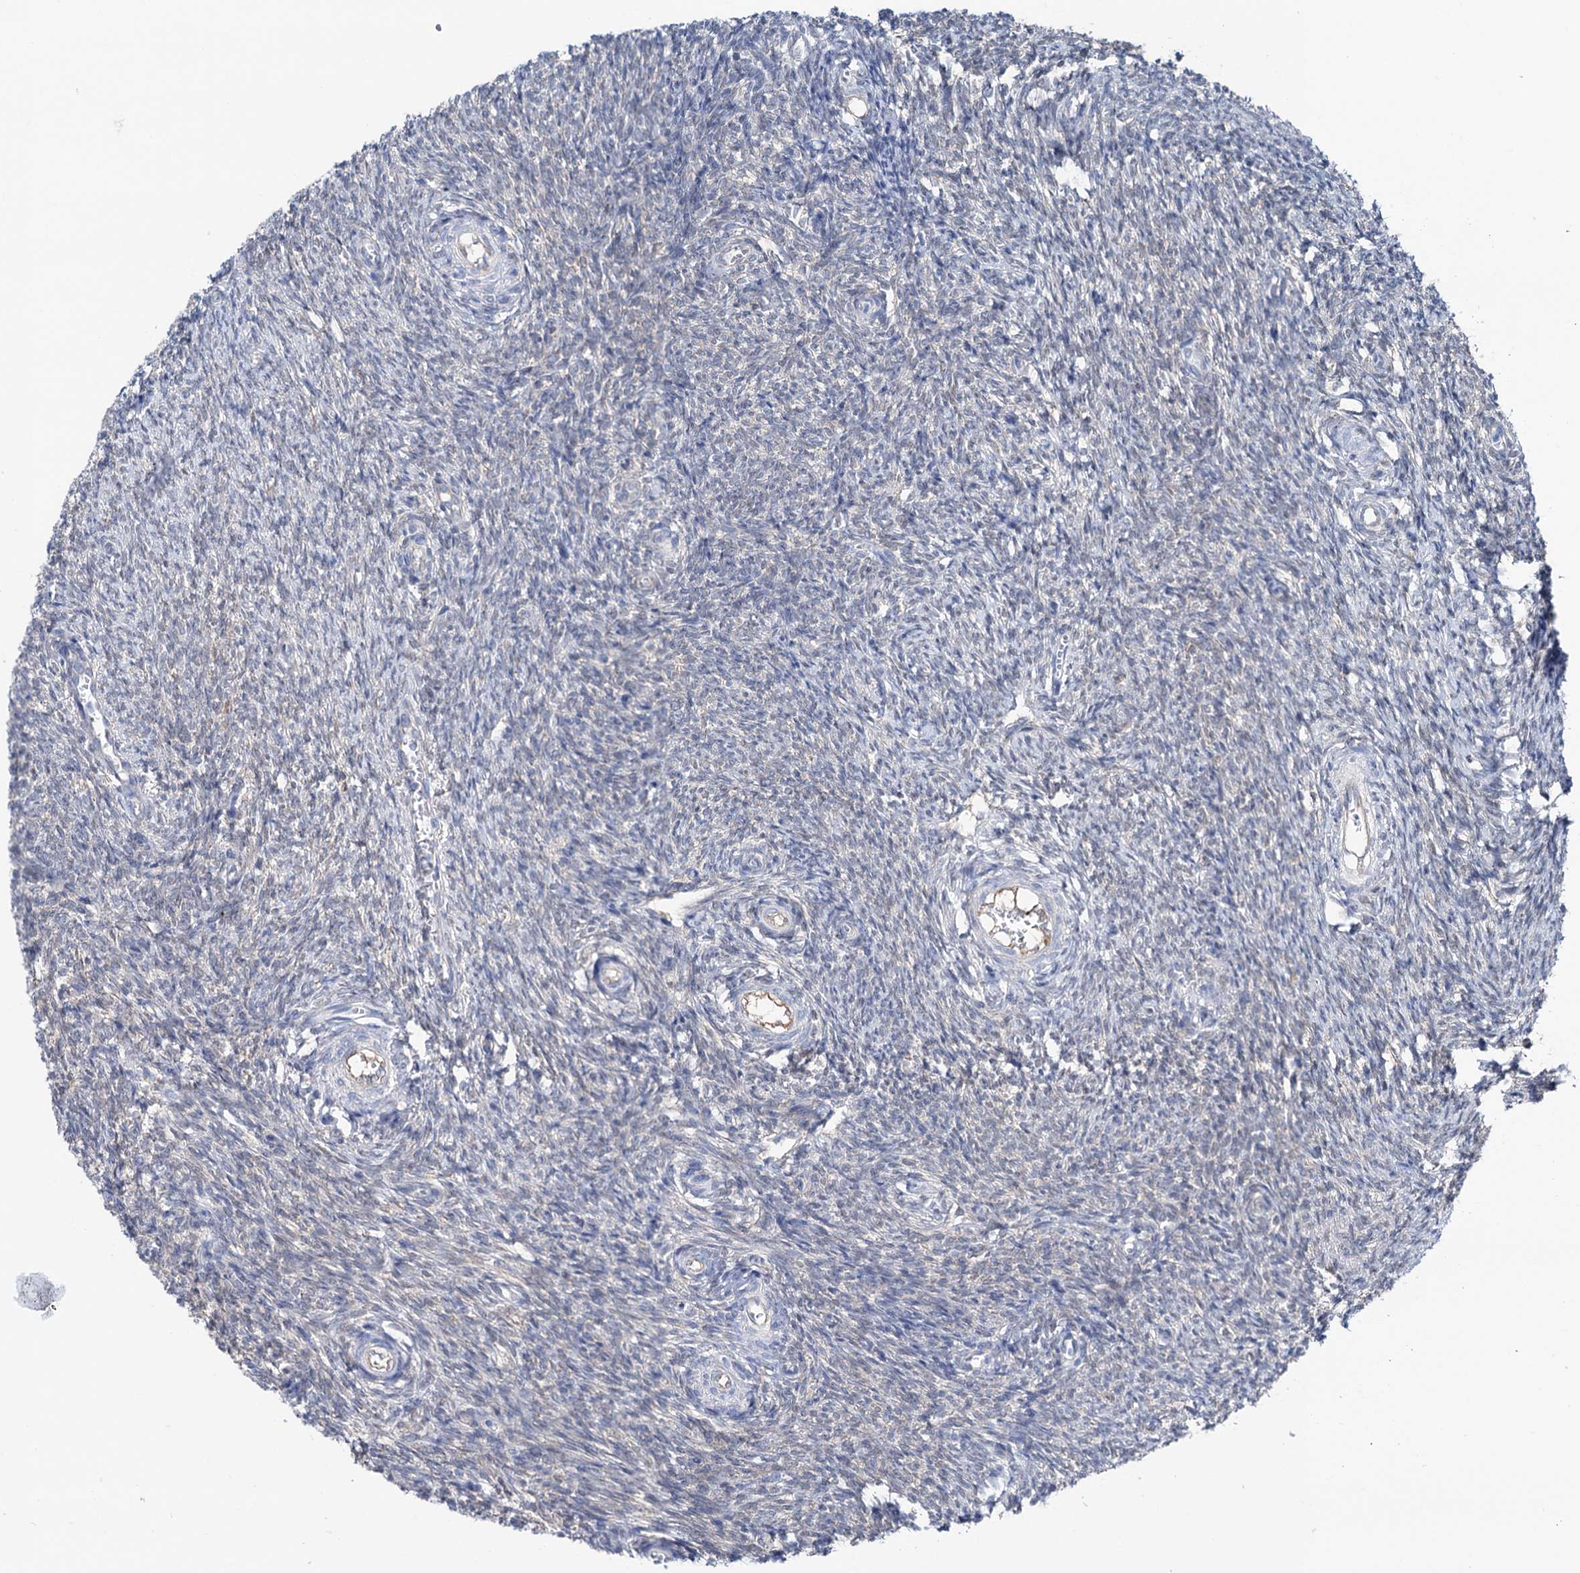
{"staining": {"intensity": "weak", "quantity": "<25%", "location": "cytoplasmic/membranous"}, "tissue": "ovary", "cell_type": "Ovarian stroma cells", "image_type": "normal", "snomed": [{"axis": "morphology", "description": "Normal tissue, NOS"}, {"axis": "topography", "description": "Ovary"}], "caption": "Immunohistochemistry (IHC) of normal ovary reveals no expression in ovarian stroma cells.", "gene": "SHROOM1", "patient": {"sex": "female", "age": 44}}